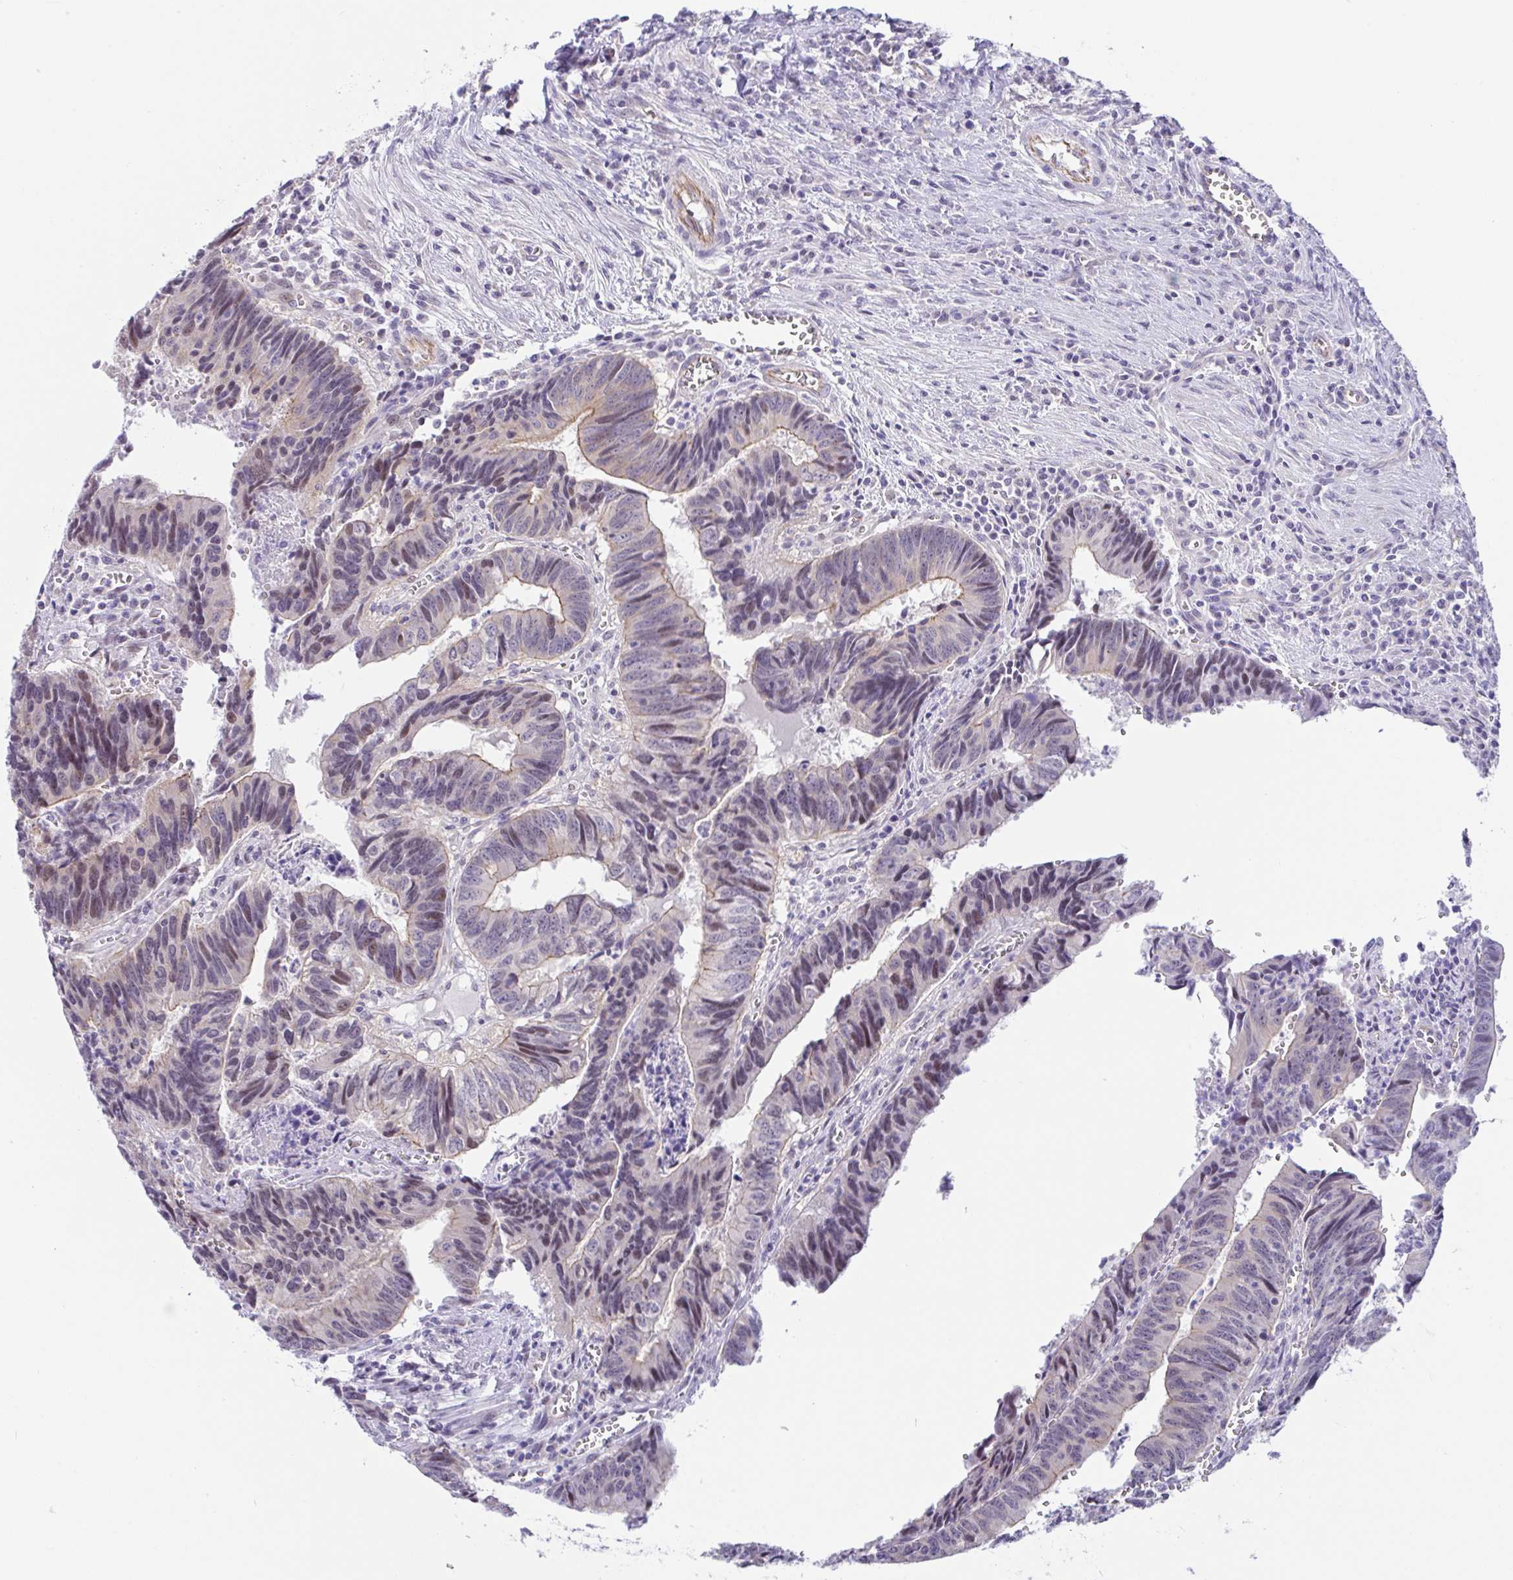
{"staining": {"intensity": "weak", "quantity": "<25%", "location": "cytoplasmic/membranous"}, "tissue": "colorectal cancer", "cell_type": "Tumor cells", "image_type": "cancer", "snomed": [{"axis": "morphology", "description": "Adenocarcinoma, NOS"}, {"axis": "topography", "description": "Colon"}], "caption": "There is no significant positivity in tumor cells of colorectal adenocarcinoma.", "gene": "CGNL1", "patient": {"sex": "male", "age": 86}}